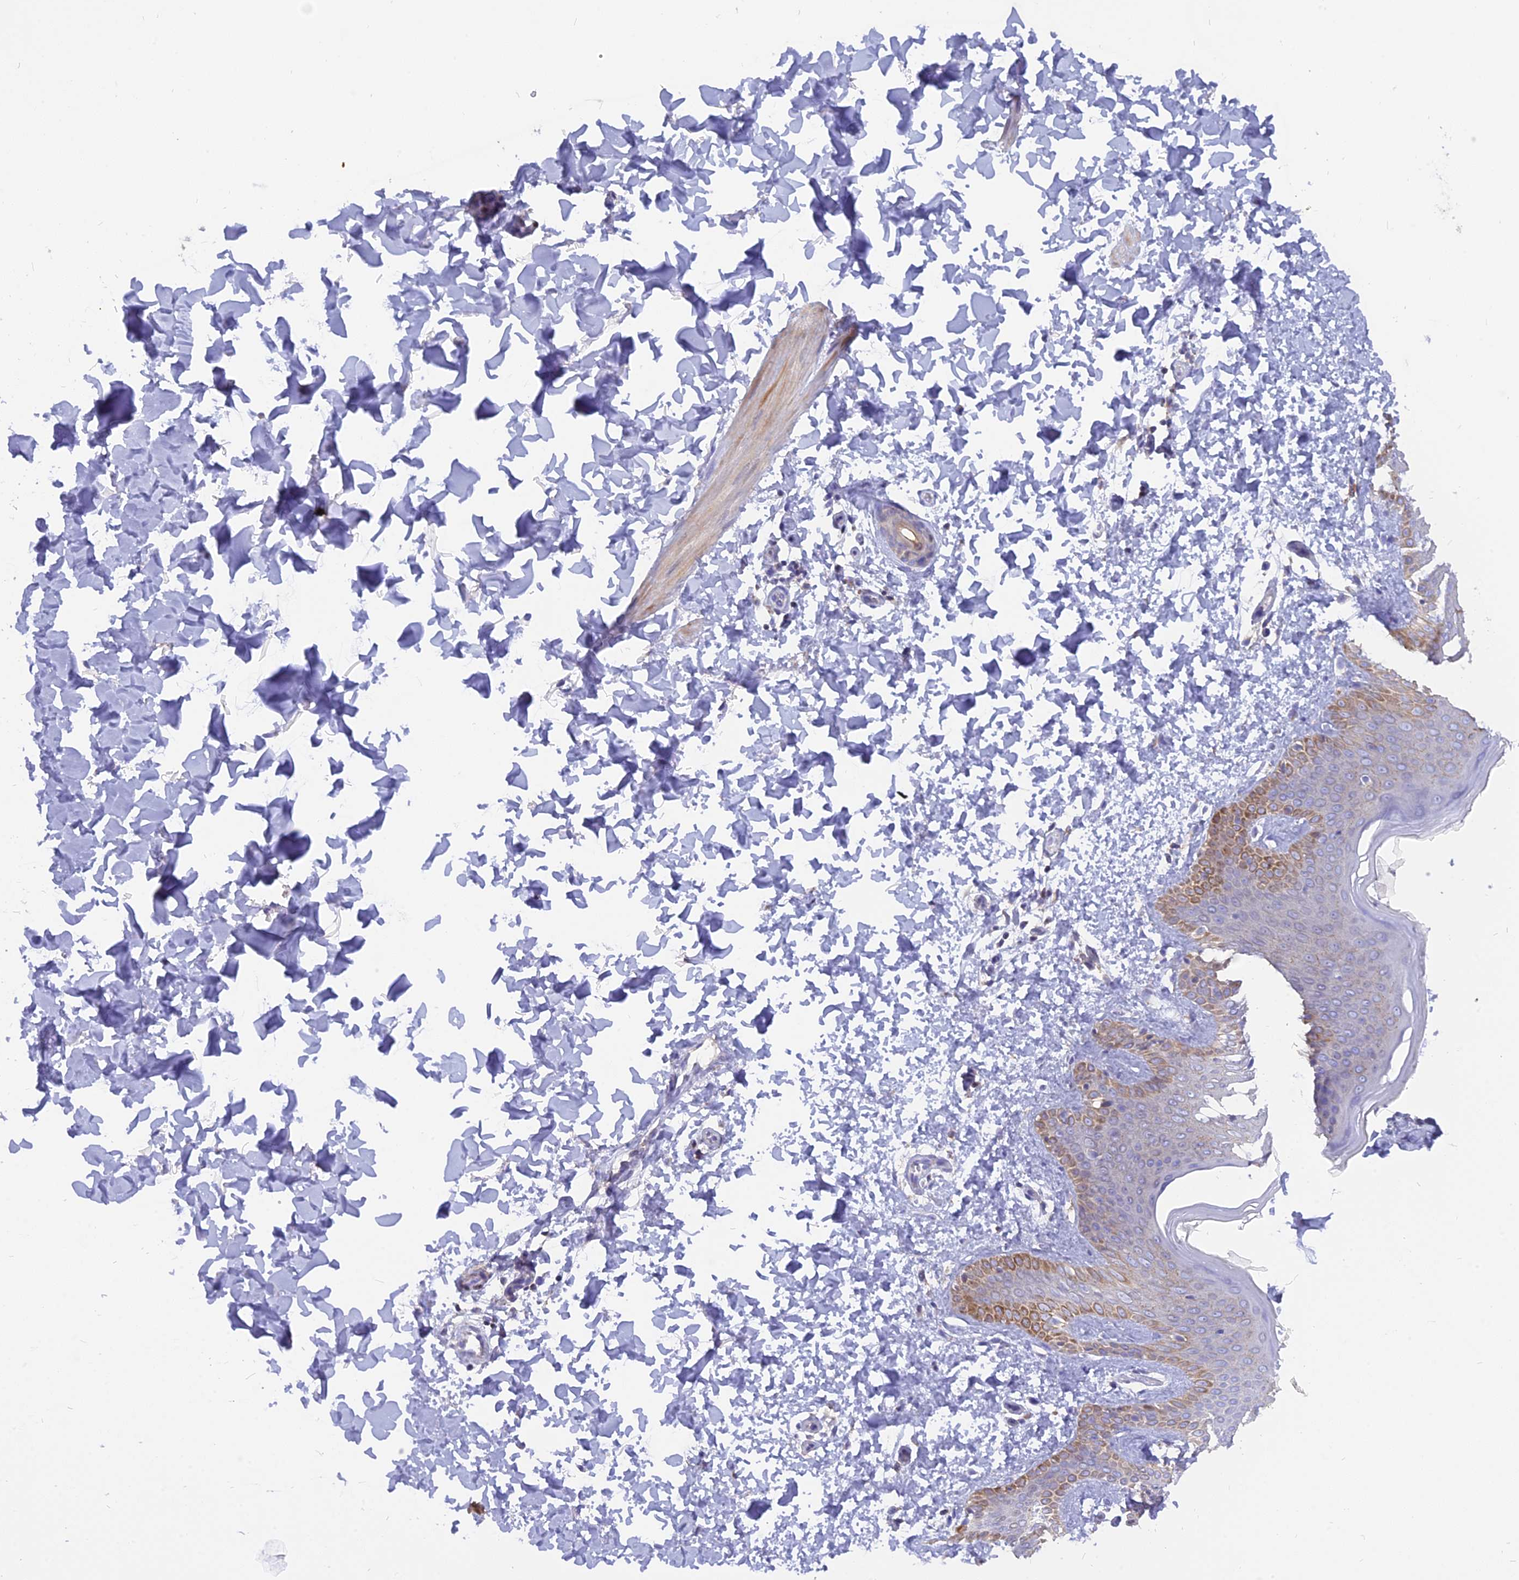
{"staining": {"intensity": "negative", "quantity": "none", "location": "none"}, "tissue": "skin", "cell_type": "Fibroblasts", "image_type": "normal", "snomed": [{"axis": "morphology", "description": "Normal tissue, NOS"}, {"axis": "topography", "description": "Skin"}], "caption": "IHC micrograph of benign skin: human skin stained with DAB (3,3'-diaminobenzidine) demonstrates no significant protein expression in fibroblasts. Brightfield microscopy of IHC stained with DAB (brown) and hematoxylin (blue), captured at high magnification.", "gene": "CENPV", "patient": {"sex": "male", "age": 36}}